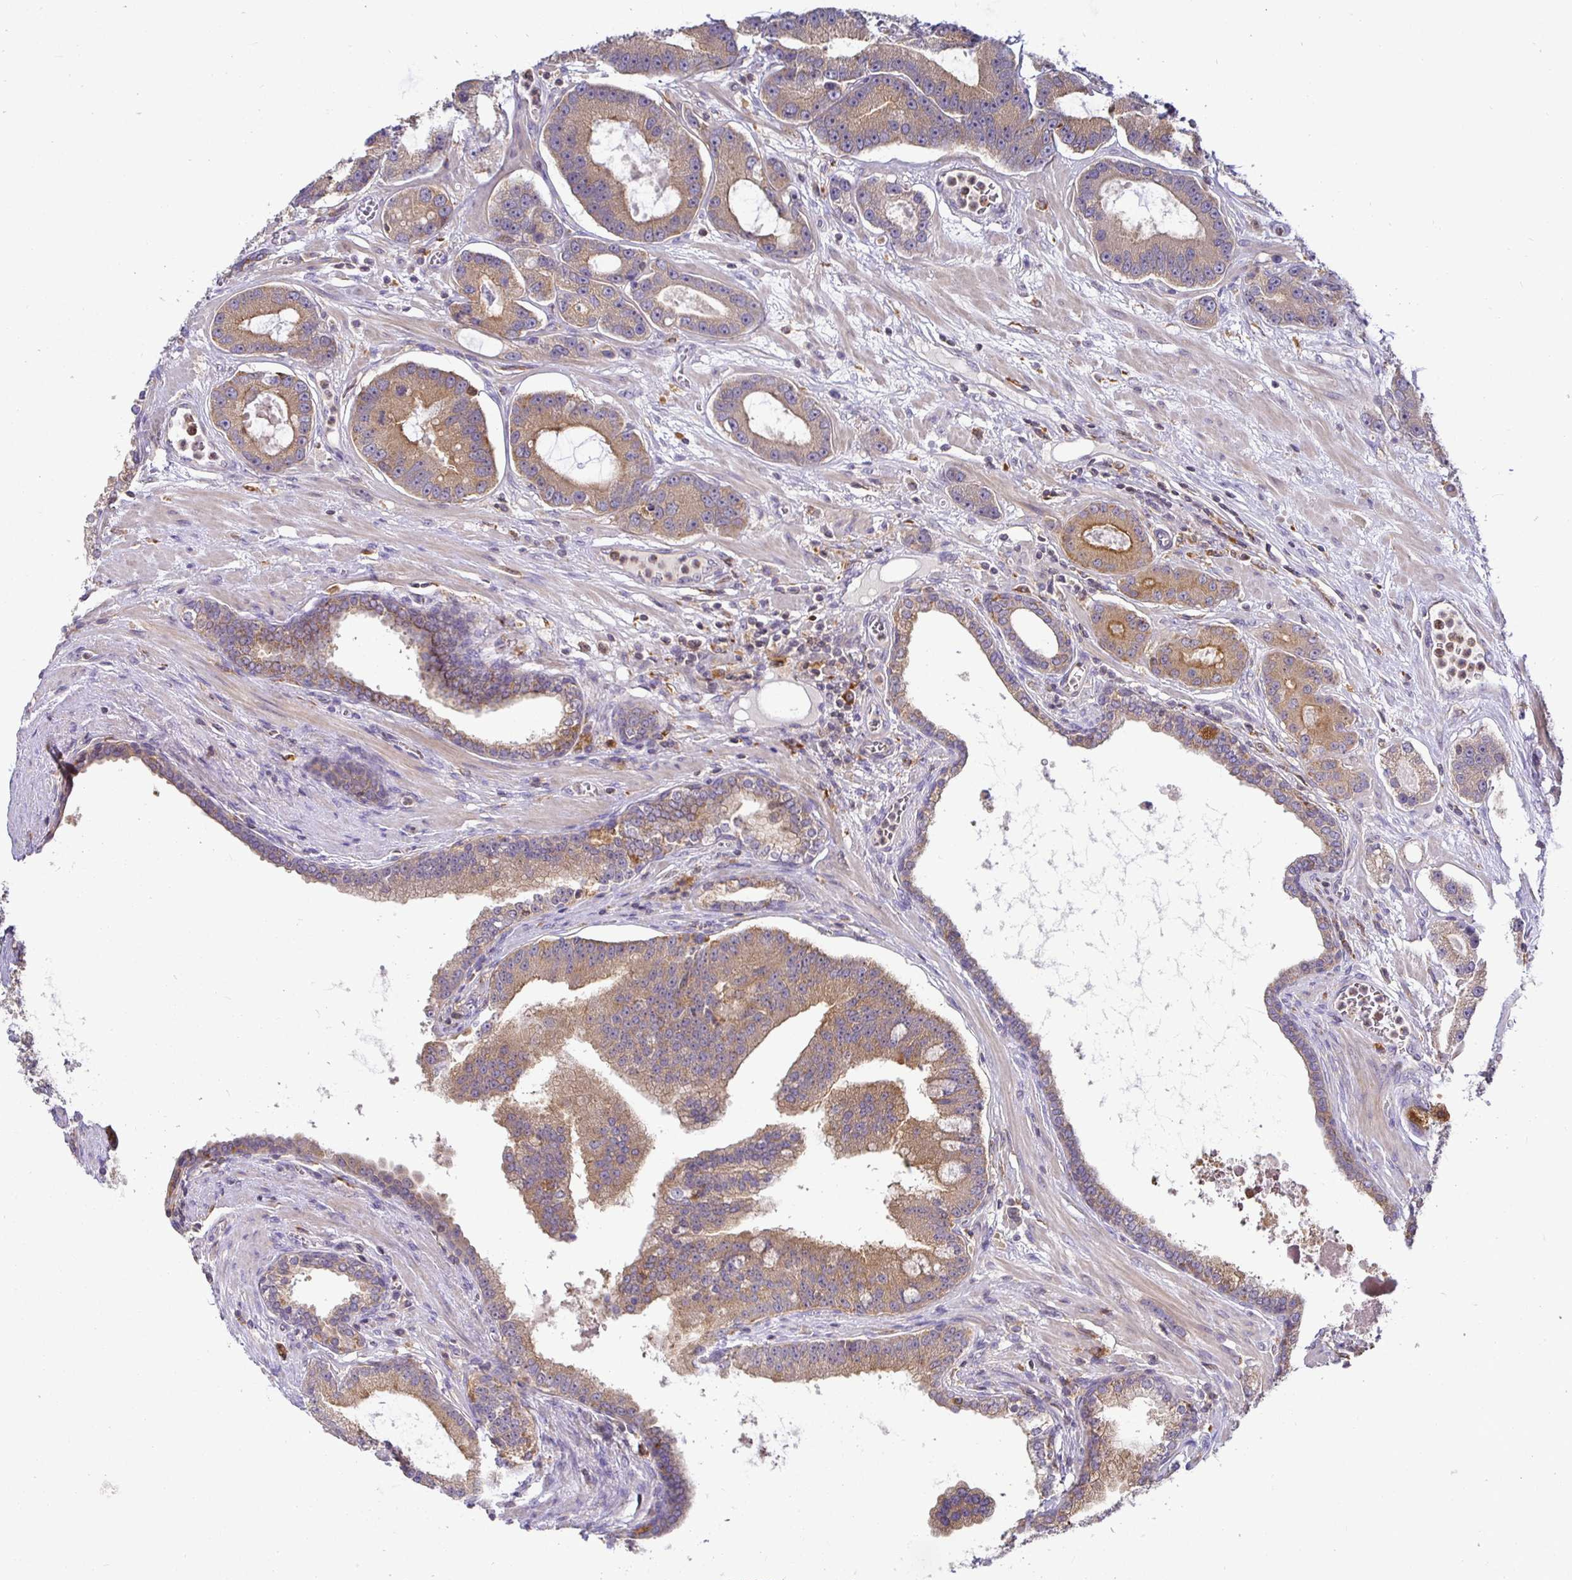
{"staining": {"intensity": "moderate", "quantity": ">75%", "location": "cytoplasmic/membranous"}, "tissue": "prostate cancer", "cell_type": "Tumor cells", "image_type": "cancer", "snomed": [{"axis": "morphology", "description": "Adenocarcinoma, High grade"}, {"axis": "topography", "description": "Prostate"}], "caption": "The immunohistochemical stain labels moderate cytoplasmic/membranous staining in tumor cells of high-grade adenocarcinoma (prostate) tissue.", "gene": "ATP6V1F", "patient": {"sex": "male", "age": 65}}